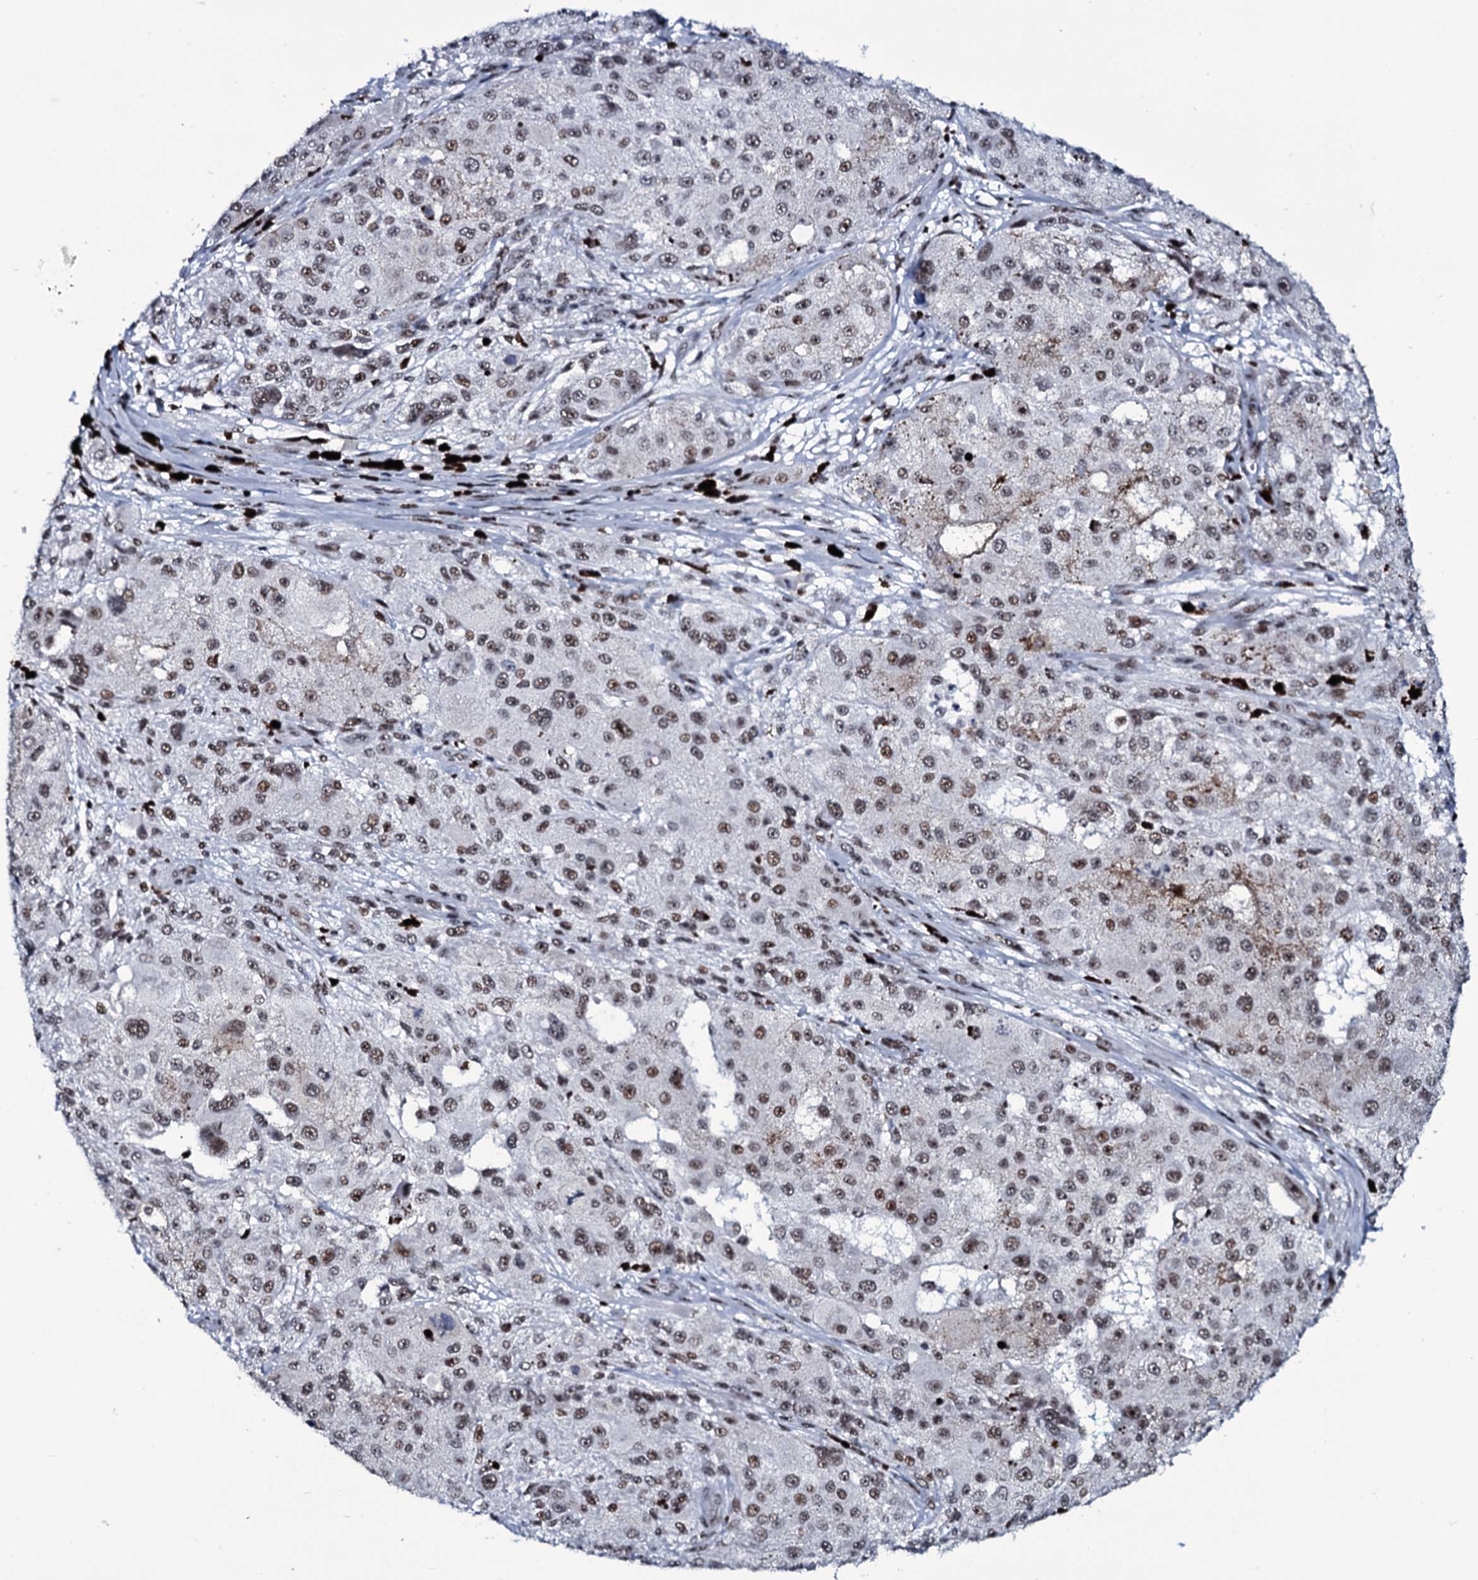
{"staining": {"intensity": "moderate", "quantity": ">75%", "location": "nuclear"}, "tissue": "melanoma", "cell_type": "Tumor cells", "image_type": "cancer", "snomed": [{"axis": "morphology", "description": "Necrosis, NOS"}, {"axis": "morphology", "description": "Malignant melanoma, NOS"}, {"axis": "topography", "description": "Skin"}], "caption": "A micrograph showing moderate nuclear expression in approximately >75% of tumor cells in melanoma, as visualized by brown immunohistochemical staining.", "gene": "ZMIZ2", "patient": {"sex": "female", "age": 87}}